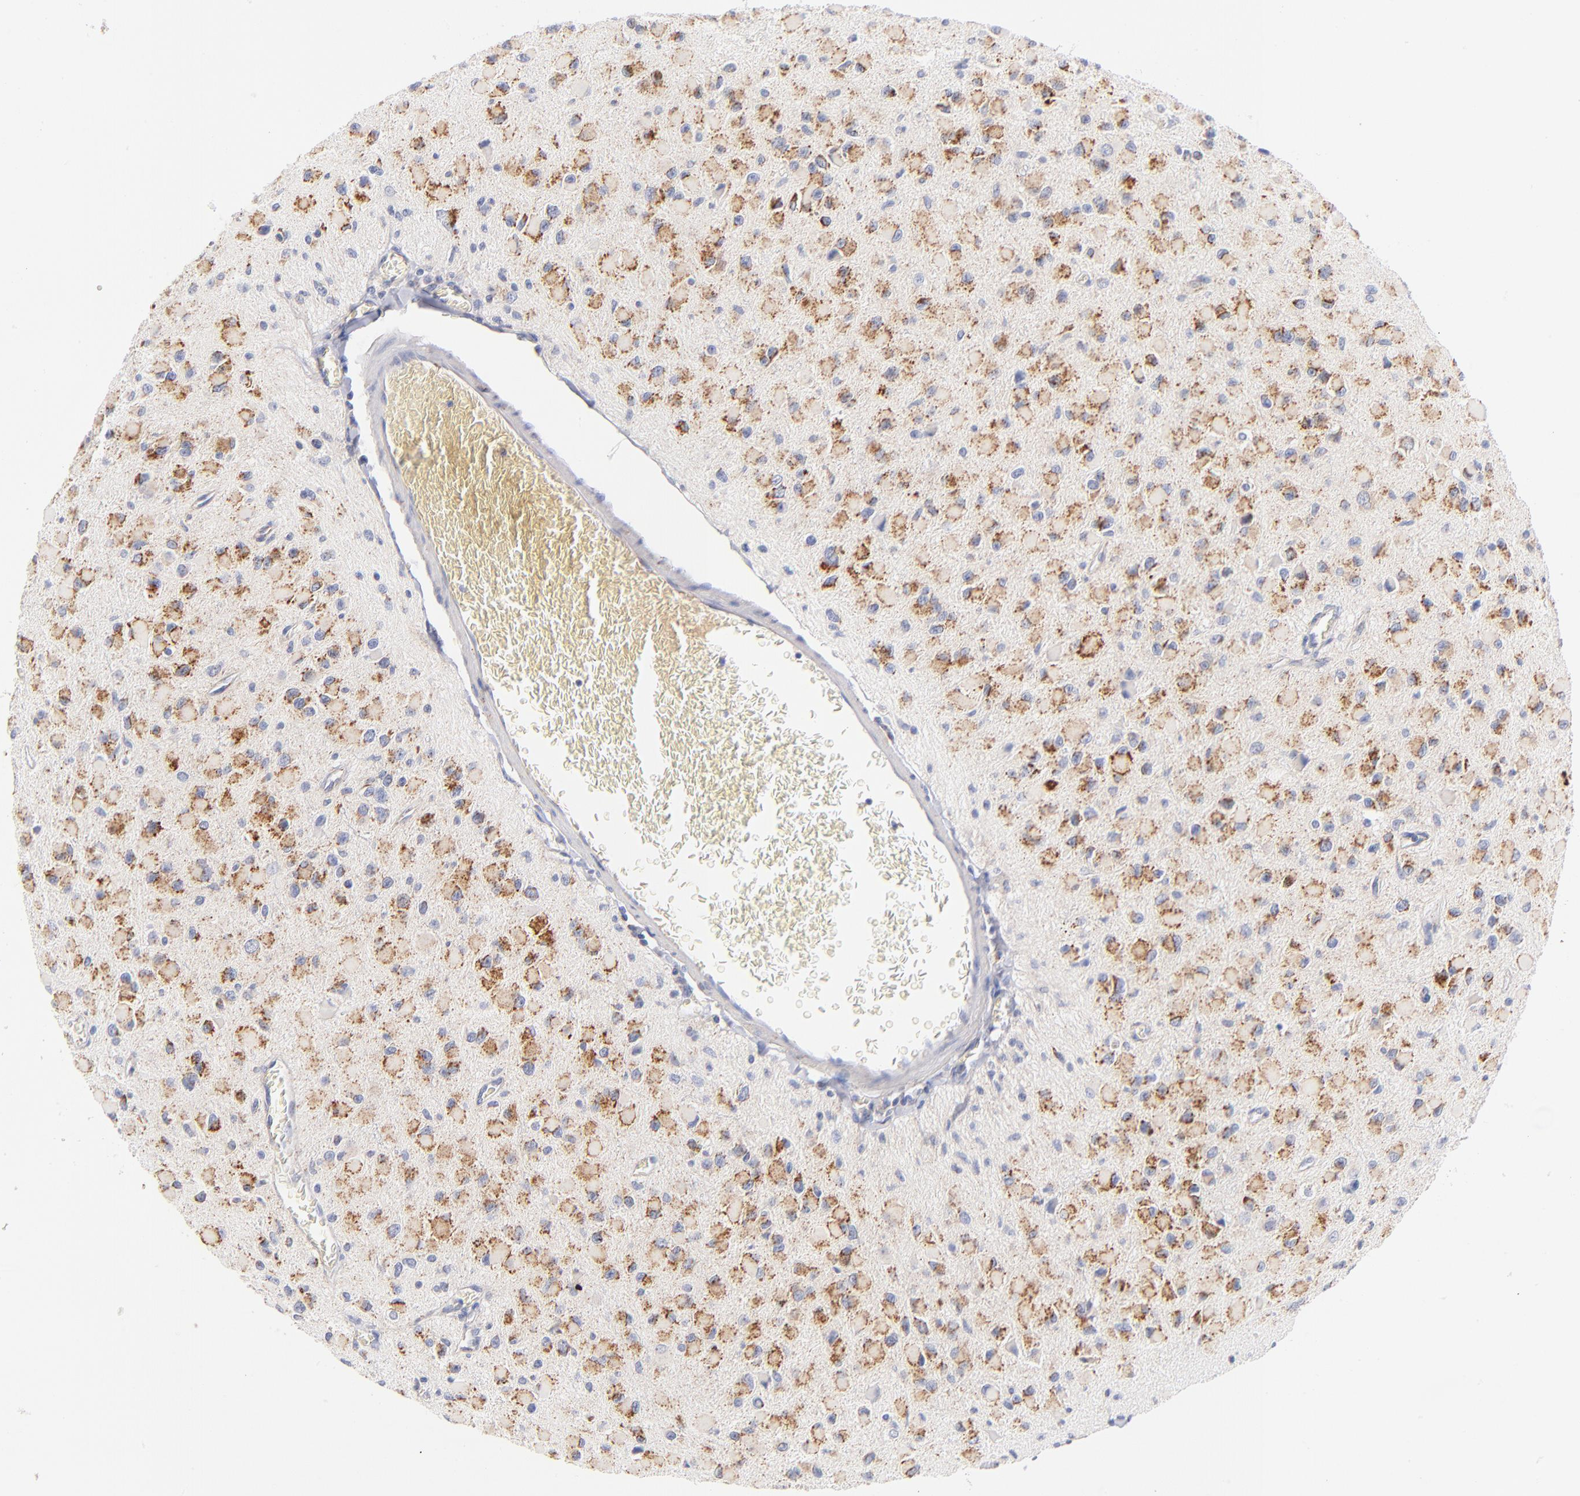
{"staining": {"intensity": "moderate", "quantity": ">75%", "location": "cytoplasmic/membranous"}, "tissue": "glioma", "cell_type": "Tumor cells", "image_type": "cancer", "snomed": [{"axis": "morphology", "description": "Glioma, malignant, Low grade"}, {"axis": "topography", "description": "Brain"}], "caption": "This is an image of immunohistochemistry (IHC) staining of low-grade glioma (malignant), which shows moderate positivity in the cytoplasmic/membranous of tumor cells.", "gene": "DLAT", "patient": {"sex": "male", "age": 42}}